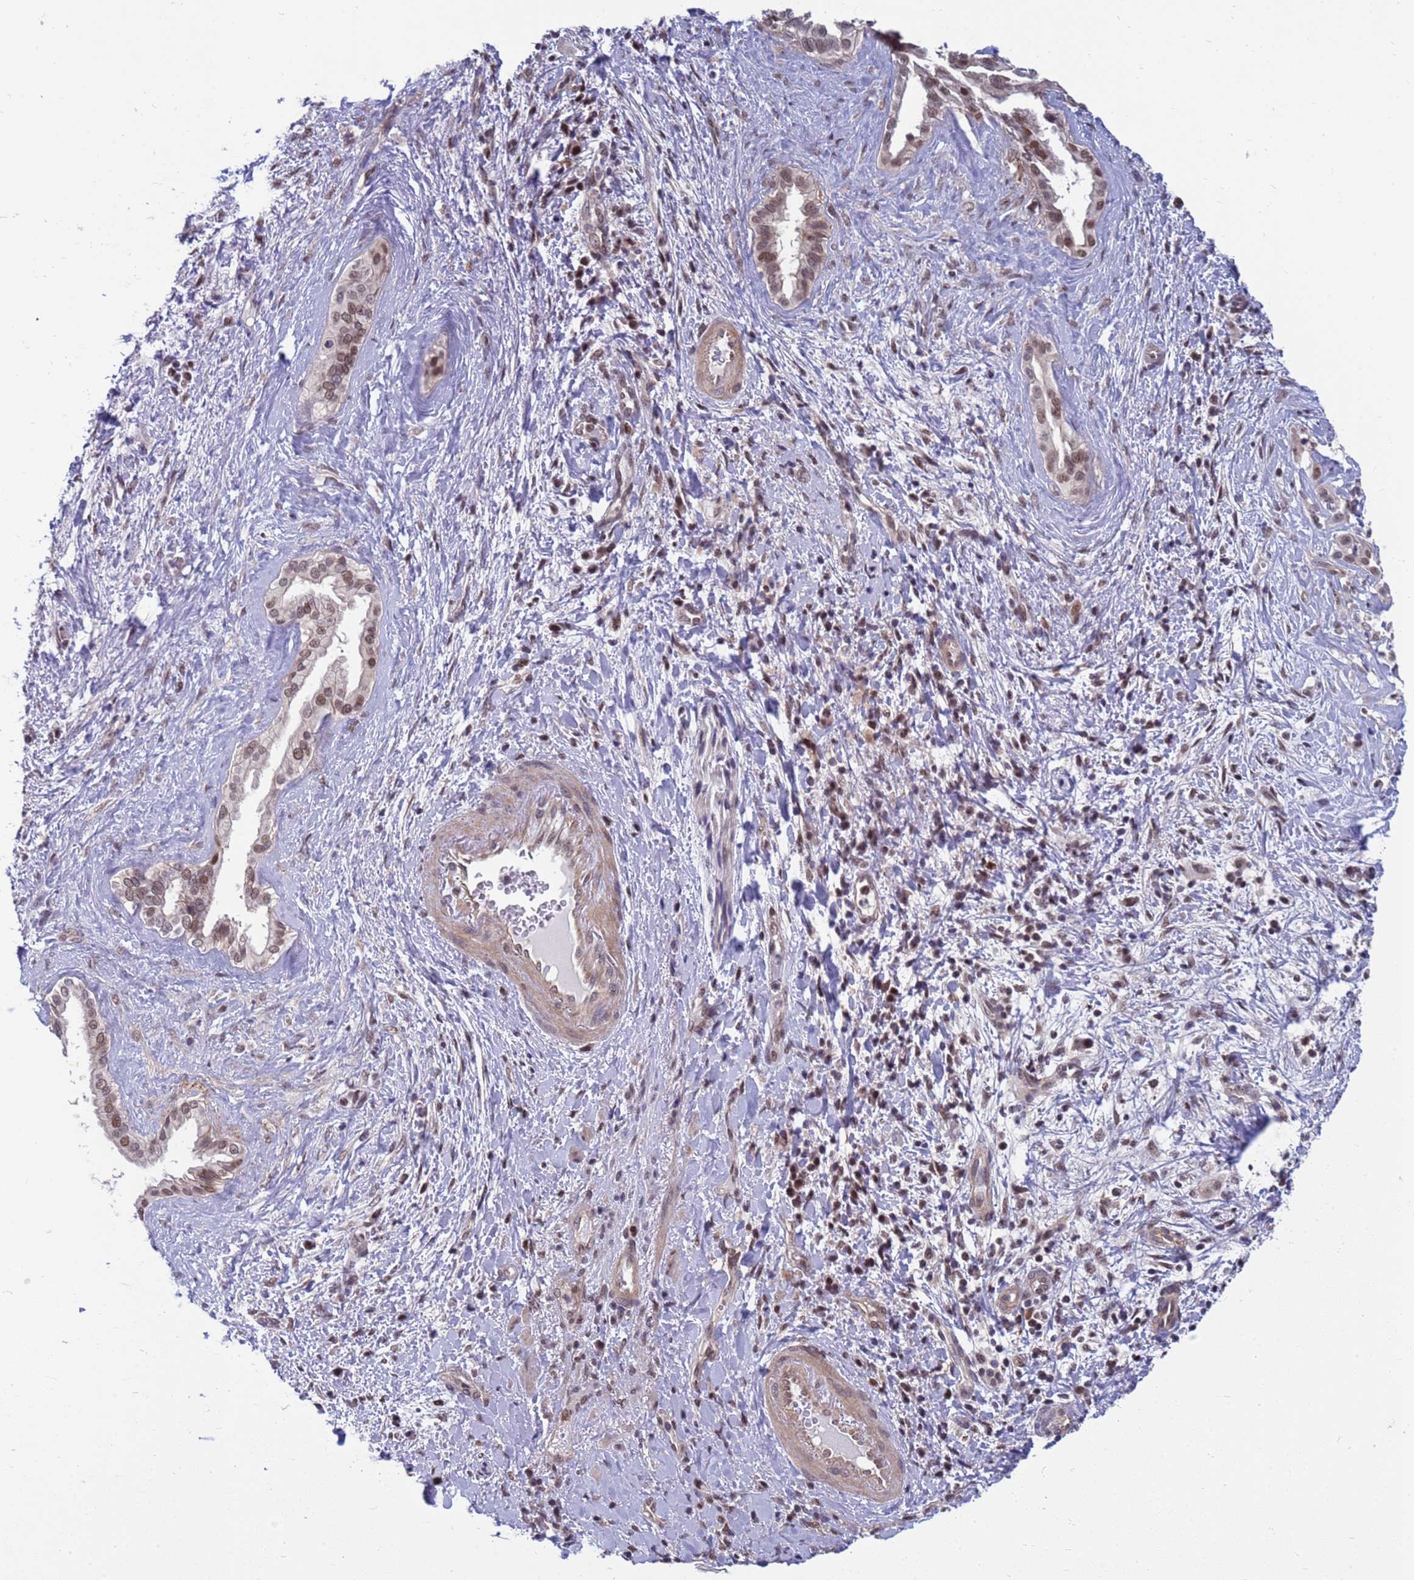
{"staining": {"intensity": "moderate", "quantity": ">75%", "location": "nuclear"}, "tissue": "liver cancer", "cell_type": "Tumor cells", "image_type": "cancer", "snomed": [{"axis": "morphology", "description": "Cholangiocarcinoma"}, {"axis": "topography", "description": "Liver"}], "caption": "This is an image of immunohistochemistry (IHC) staining of liver cholangiocarcinoma, which shows moderate expression in the nuclear of tumor cells.", "gene": "NSL1", "patient": {"sex": "male", "age": 67}}